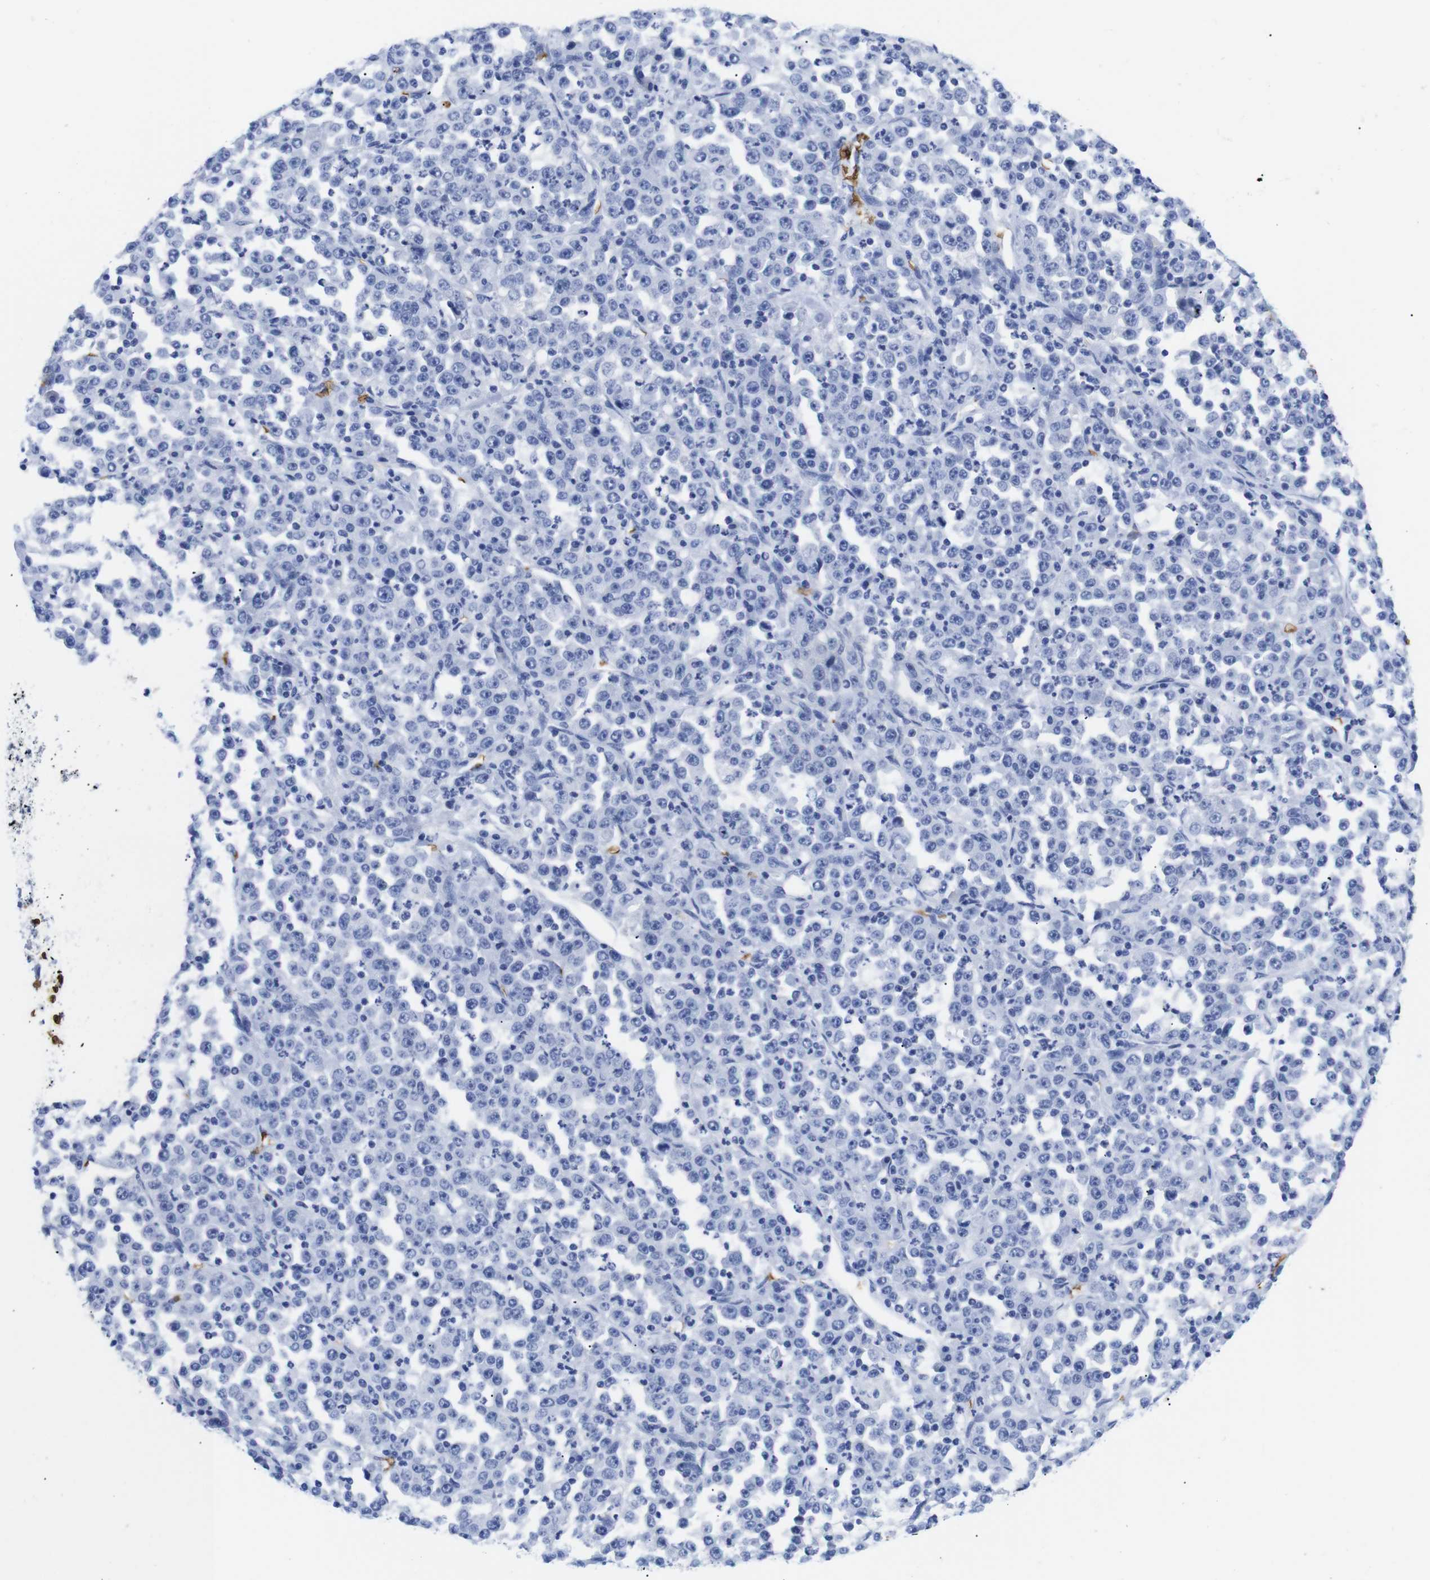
{"staining": {"intensity": "negative", "quantity": "none", "location": "none"}, "tissue": "stomach cancer", "cell_type": "Tumor cells", "image_type": "cancer", "snomed": [{"axis": "morphology", "description": "Normal tissue, NOS"}, {"axis": "morphology", "description": "Adenocarcinoma, NOS"}, {"axis": "topography", "description": "Stomach, upper"}, {"axis": "topography", "description": "Stomach"}], "caption": "Tumor cells show no significant protein expression in stomach cancer (adenocarcinoma).", "gene": "S1PR2", "patient": {"sex": "male", "age": 59}}